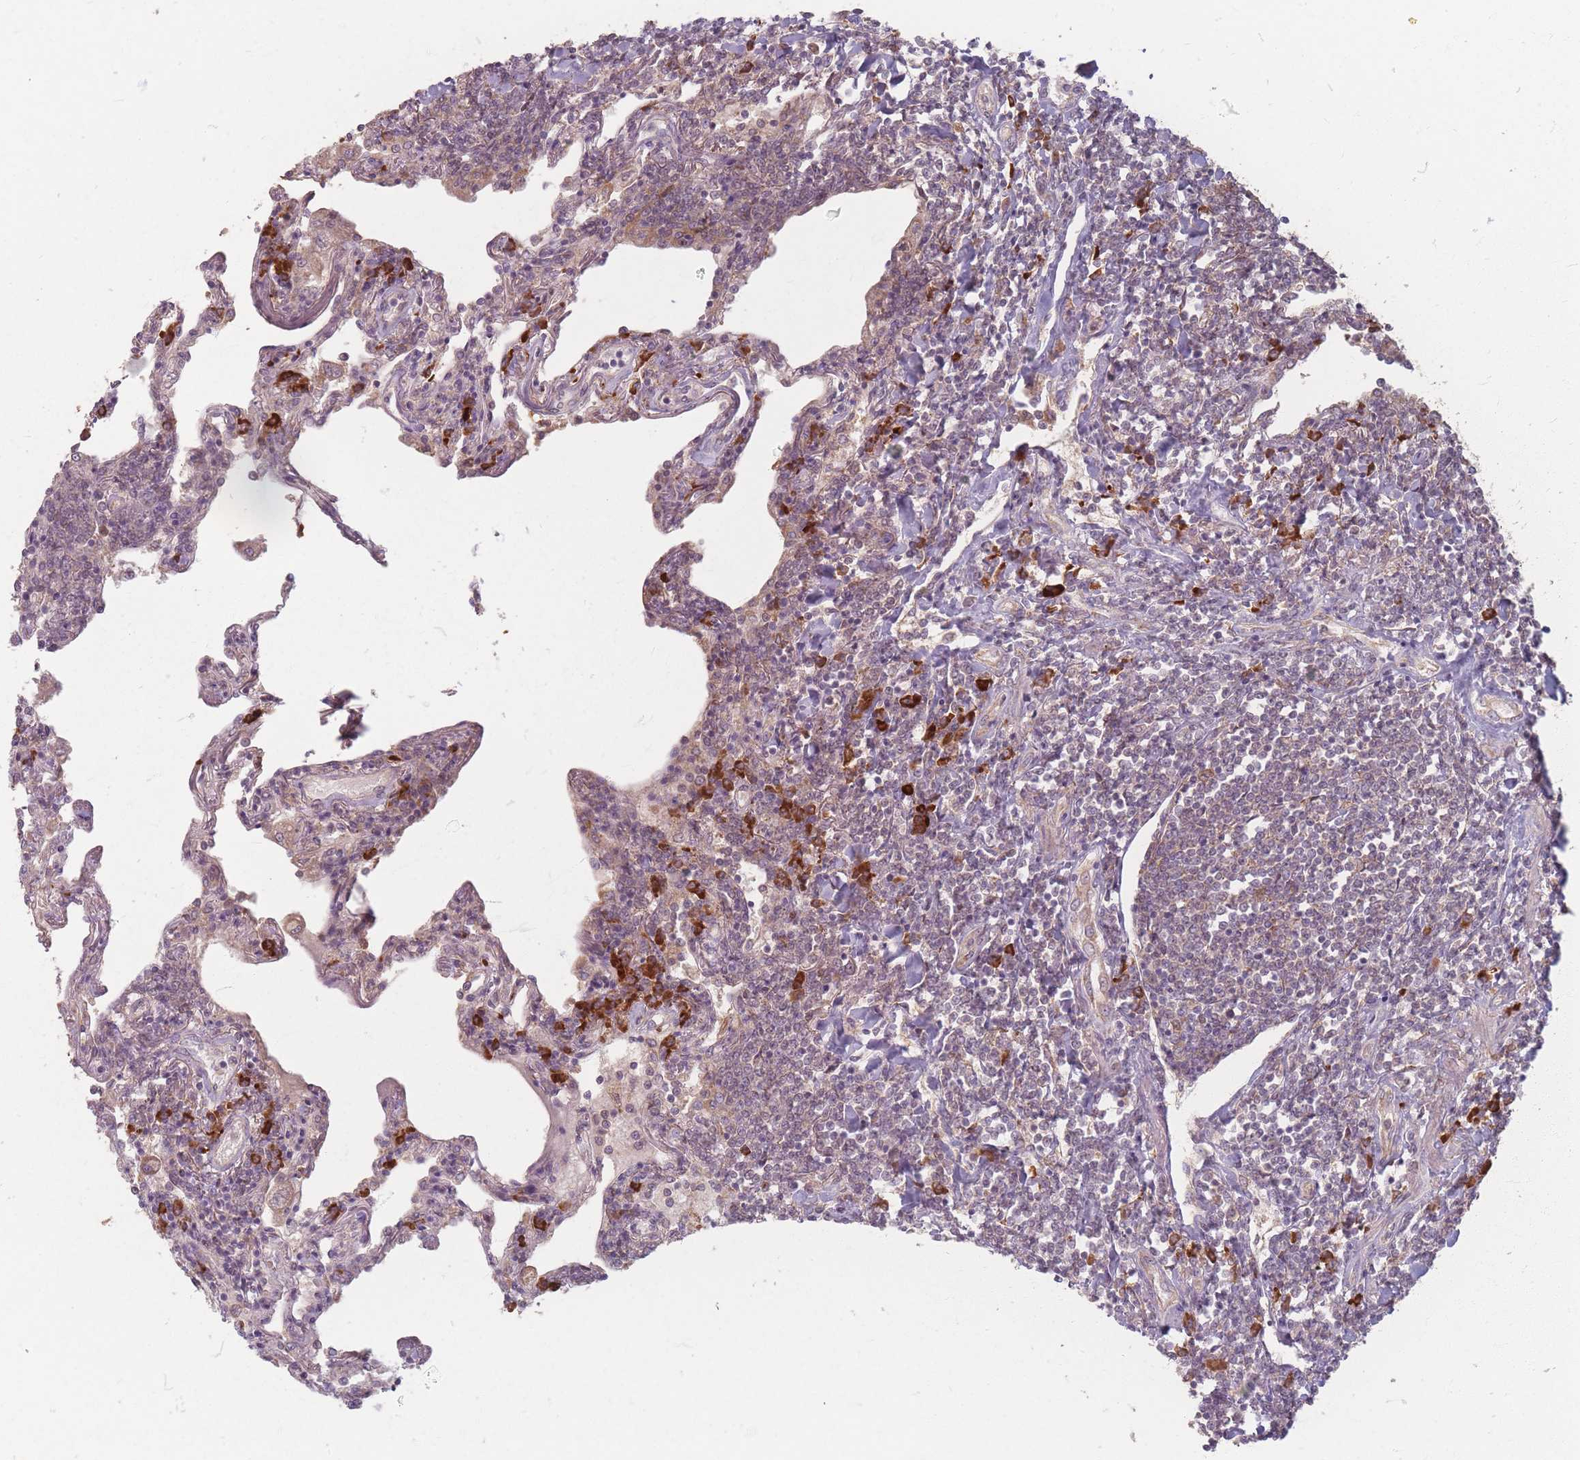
{"staining": {"intensity": "negative", "quantity": "none", "location": "none"}, "tissue": "lymphoma", "cell_type": "Tumor cells", "image_type": "cancer", "snomed": [{"axis": "morphology", "description": "Malignant lymphoma, non-Hodgkin's type, Low grade"}, {"axis": "topography", "description": "Lung"}], "caption": "DAB immunohistochemical staining of lymphoma reveals no significant staining in tumor cells. (DAB immunohistochemistry (IHC) with hematoxylin counter stain).", "gene": "SMIM14", "patient": {"sex": "female", "age": 71}}